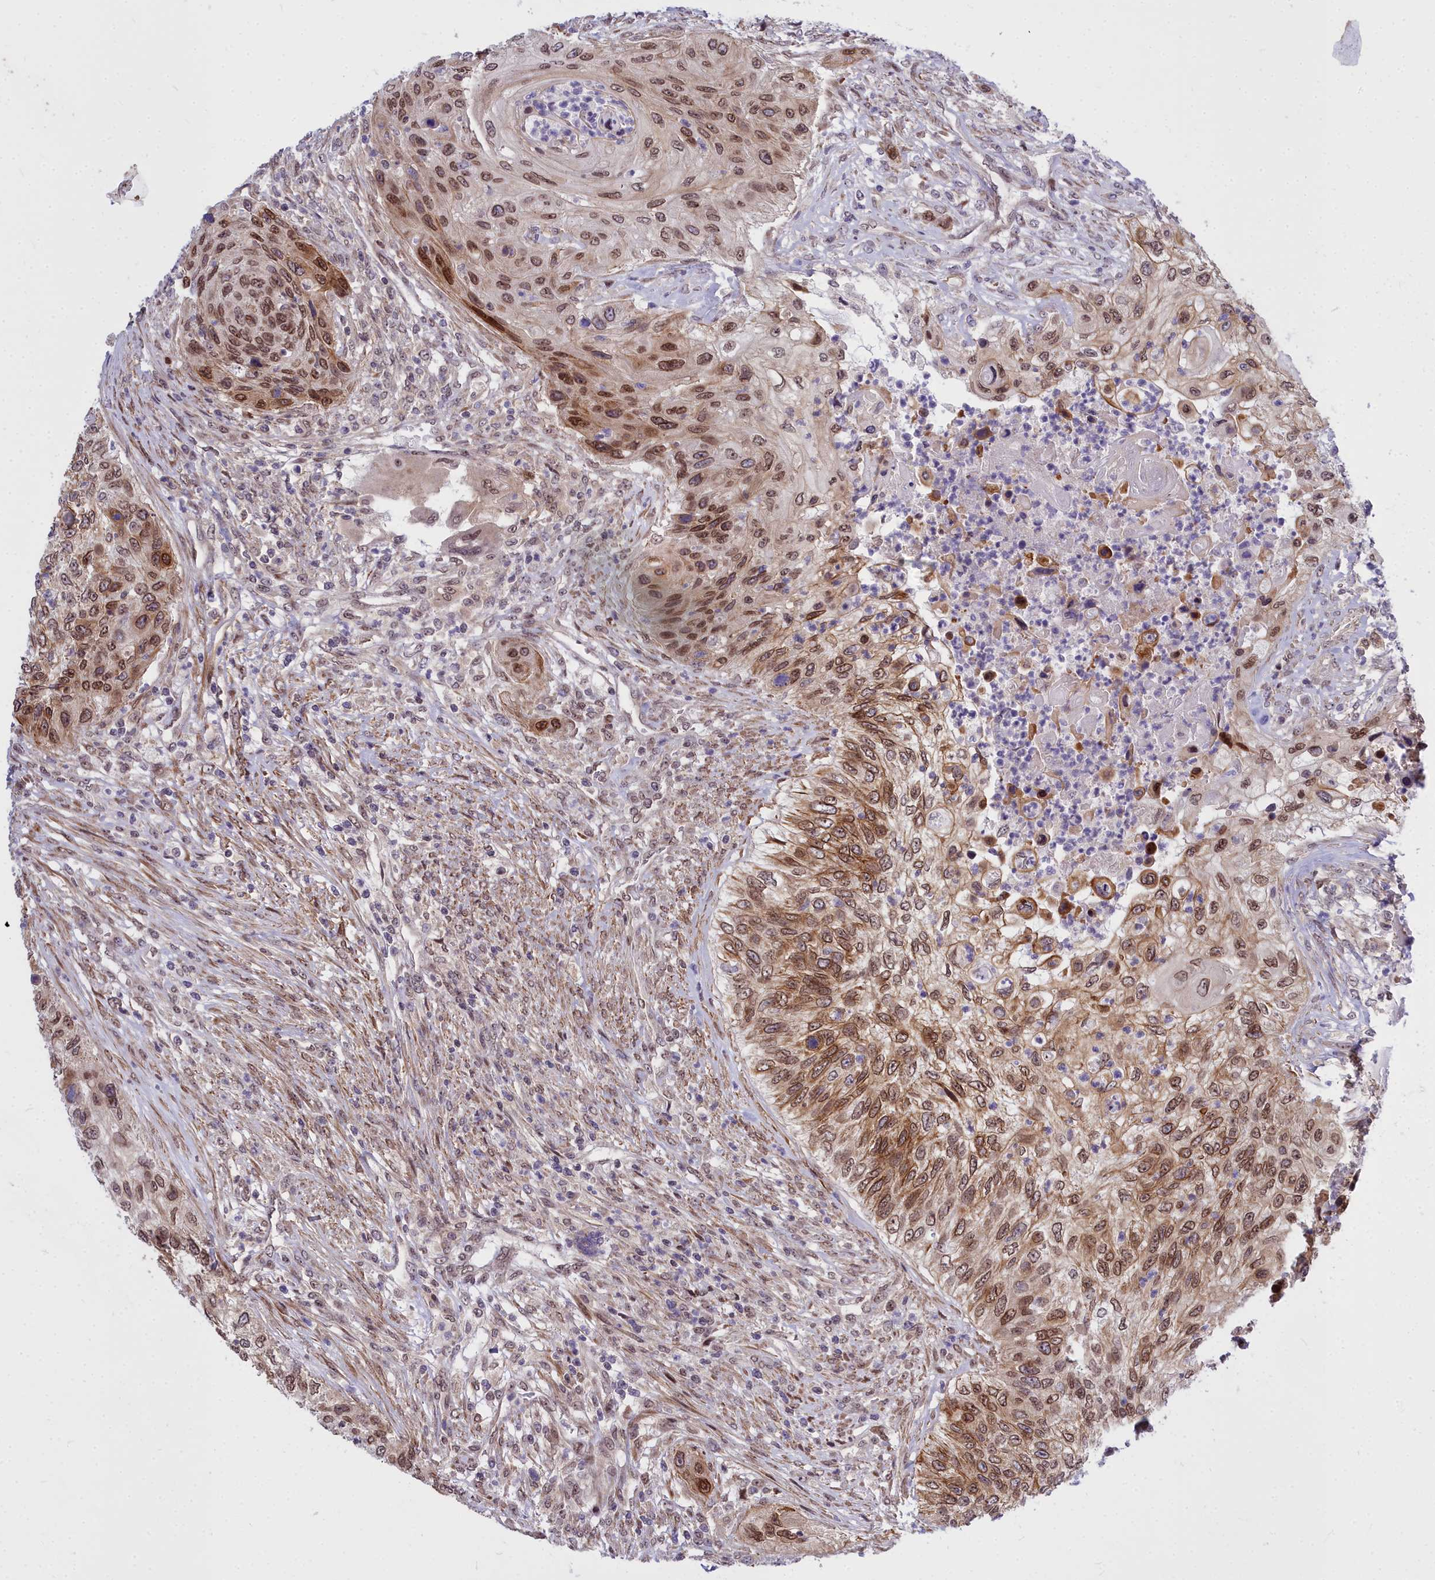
{"staining": {"intensity": "moderate", "quantity": ">75%", "location": "cytoplasmic/membranous,nuclear"}, "tissue": "urothelial cancer", "cell_type": "Tumor cells", "image_type": "cancer", "snomed": [{"axis": "morphology", "description": "Urothelial carcinoma, High grade"}, {"axis": "topography", "description": "Urinary bladder"}], "caption": "Protein positivity by immunohistochemistry demonstrates moderate cytoplasmic/membranous and nuclear staining in approximately >75% of tumor cells in urothelial carcinoma (high-grade).", "gene": "ABCB8", "patient": {"sex": "female", "age": 60}}